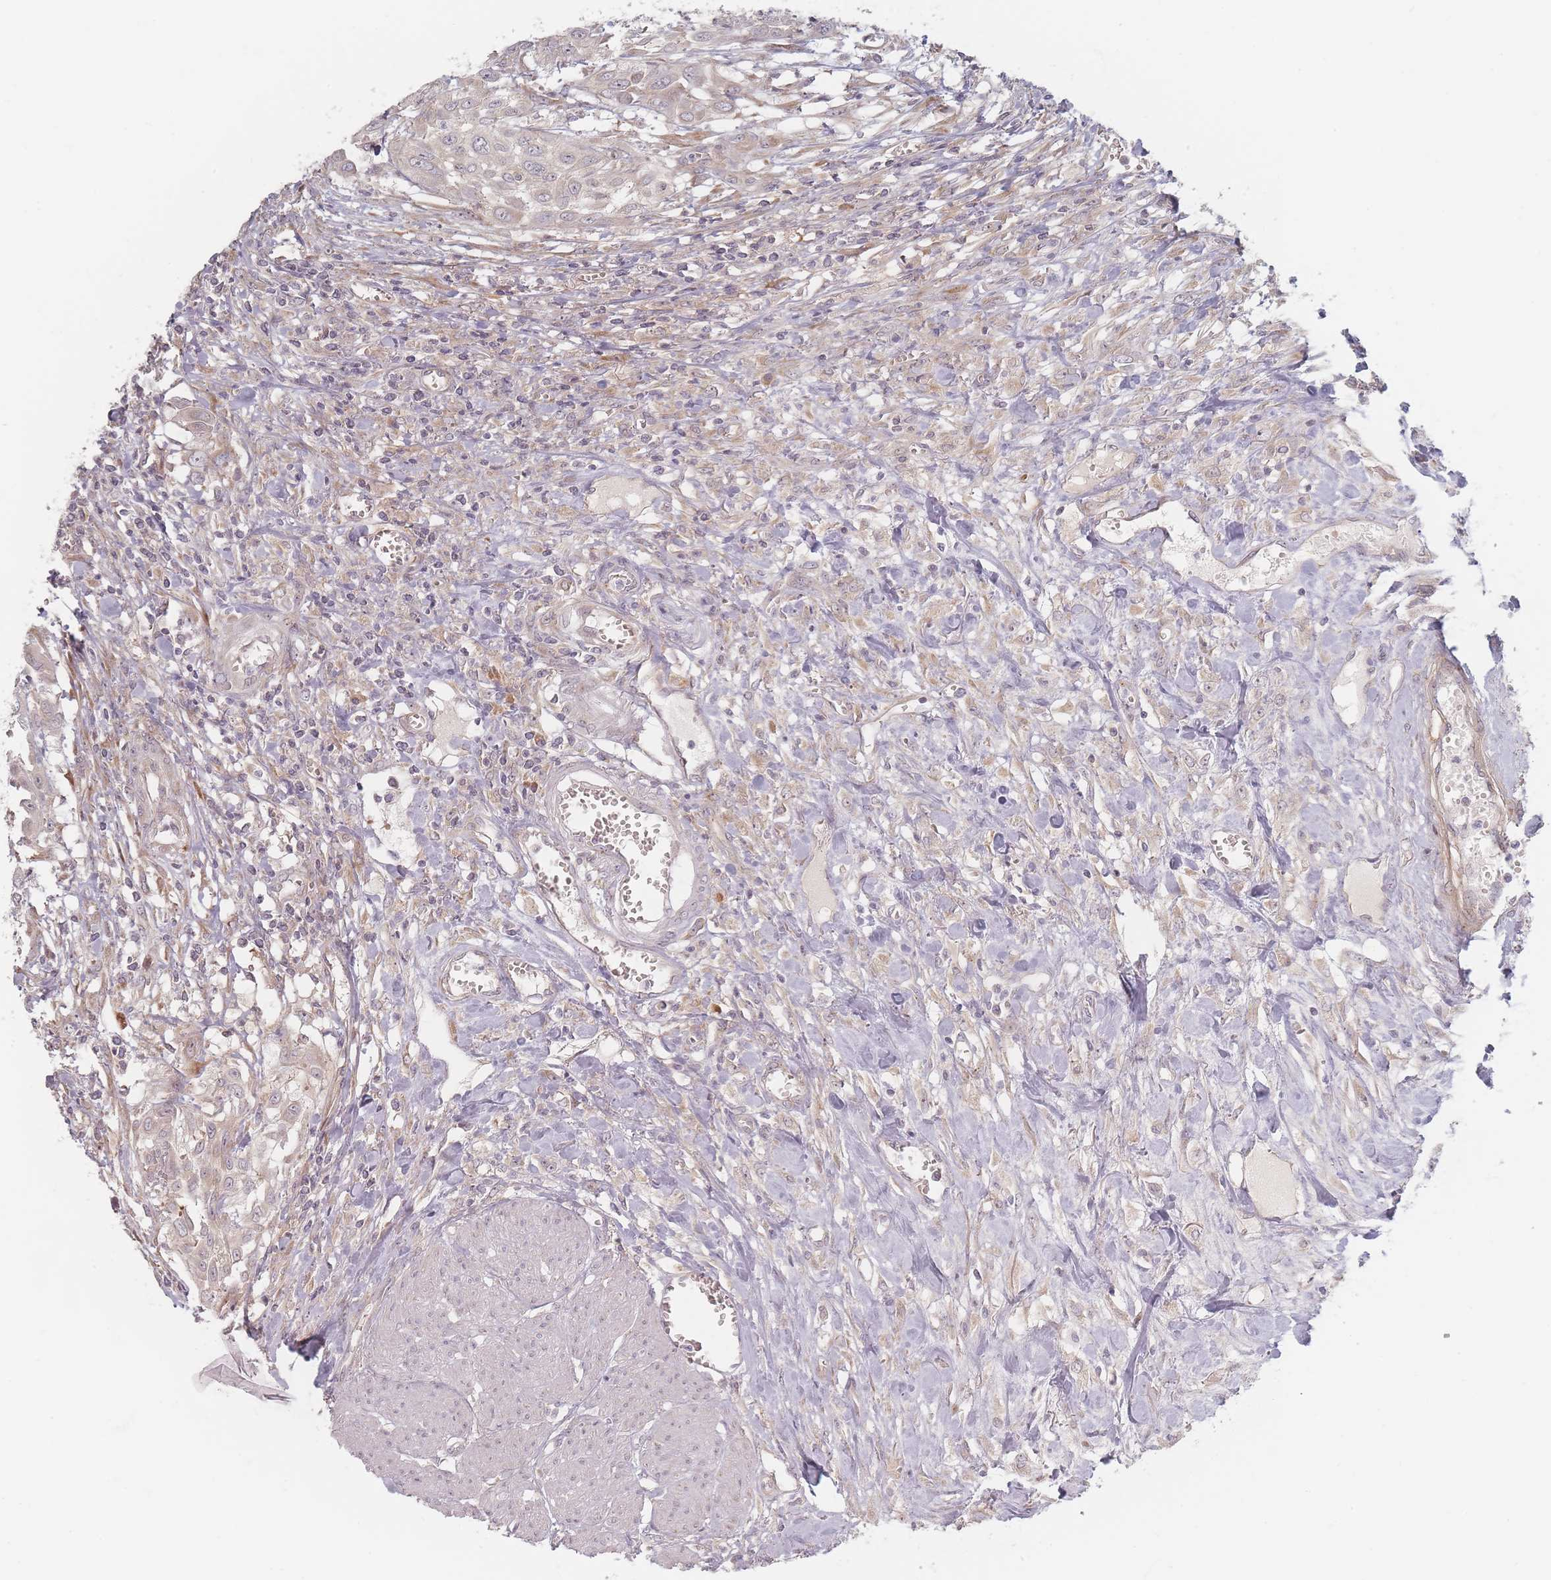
{"staining": {"intensity": "weak", "quantity": "25%-75%", "location": "cytoplasmic/membranous"}, "tissue": "urothelial cancer", "cell_type": "Tumor cells", "image_type": "cancer", "snomed": [{"axis": "morphology", "description": "Urothelial carcinoma, High grade"}, {"axis": "topography", "description": "Urinary bladder"}], "caption": "Protein analysis of urothelial carcinoma (high-grade) tissue shows weak cytoplasmic/membranous staining in approximately 25%-75% of tumor cells. (DAB IHC with brightfield microscopy, high magnification).", "gene": "ZKSCAN7", "patient": {"sex": "male", "age": 57}}